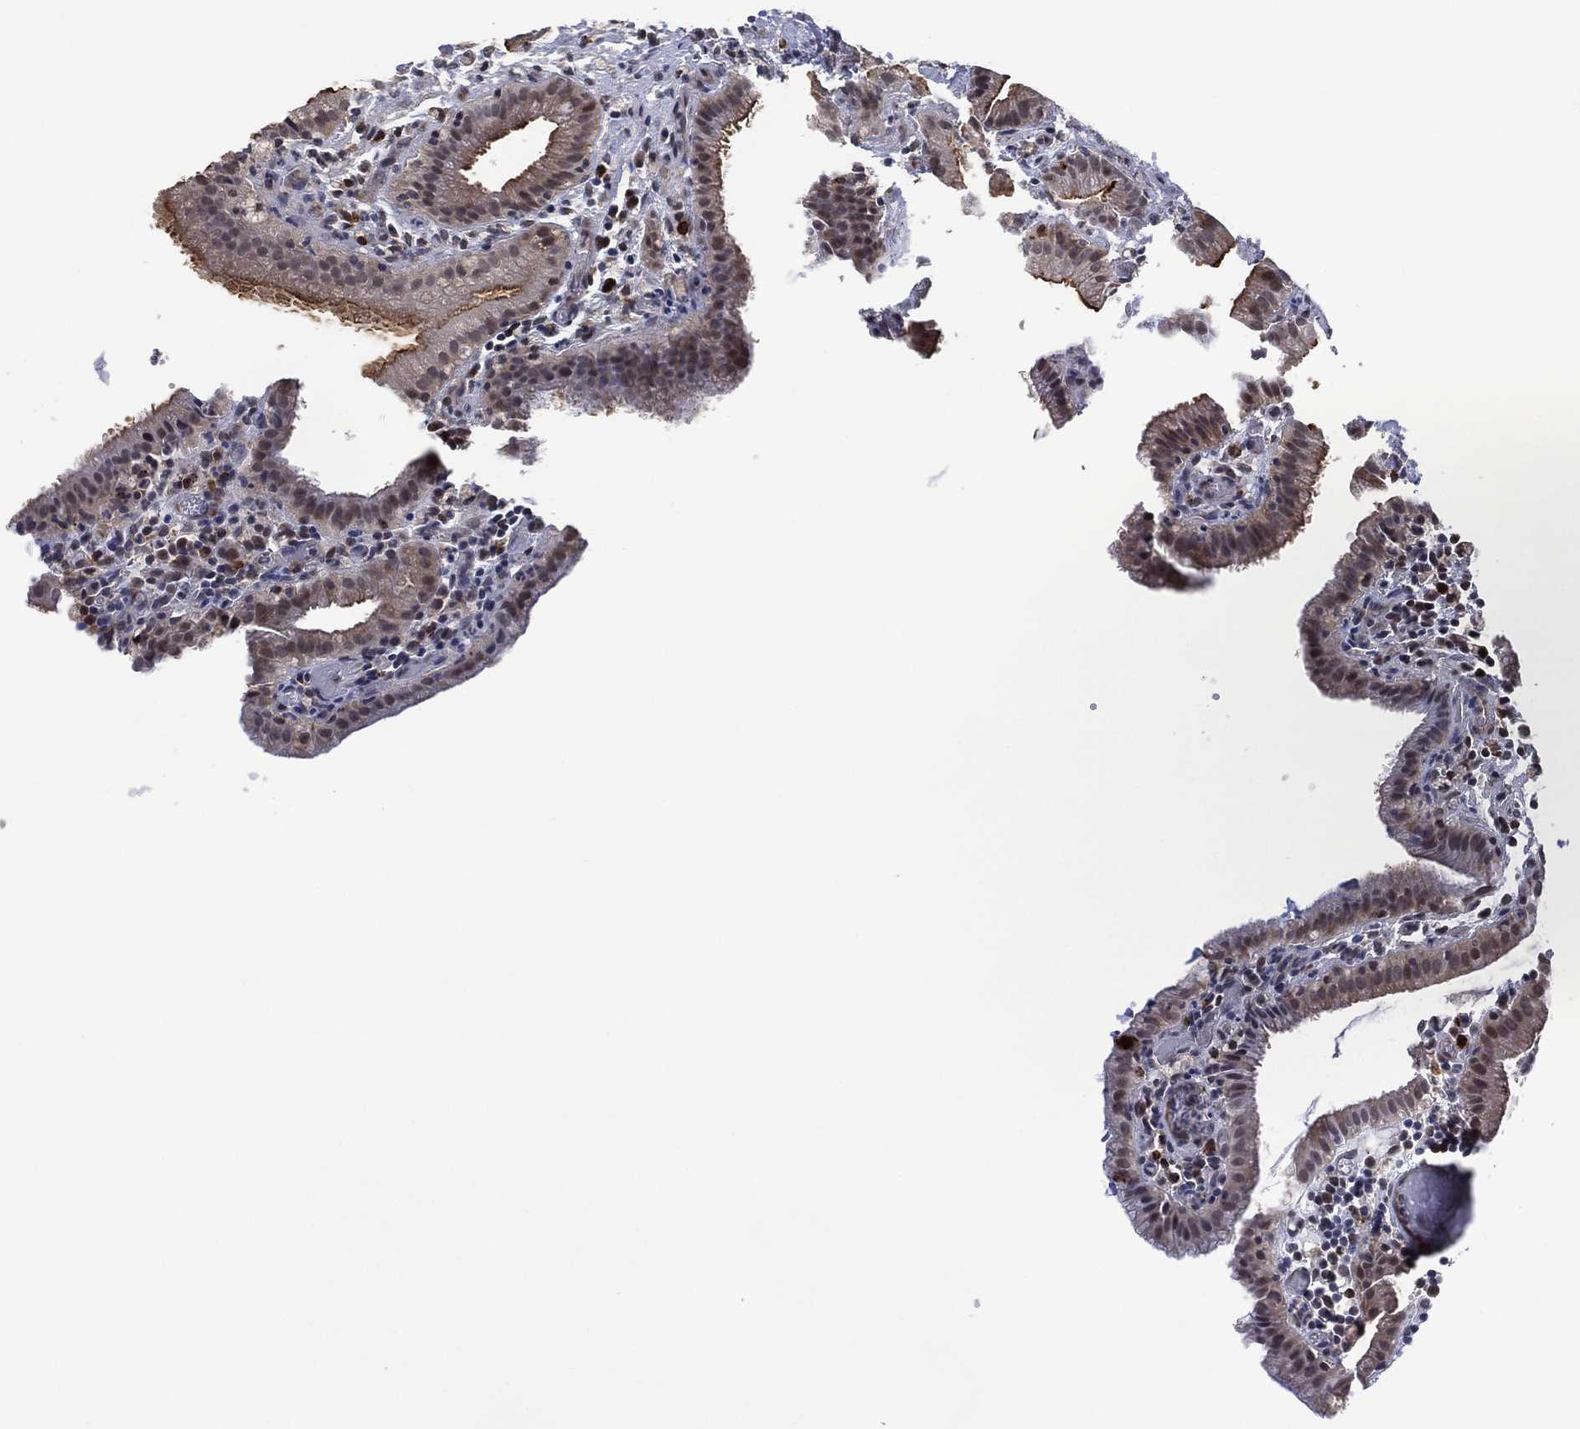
{"staining": {"intensity": "strong", "quantity": "25%-75%", "location": "cytoplasmic/membranous"}, "tissue": "gallbladder", "cell_type": "Glandular cells", "image_type": "normal", "snomed": [{"axis": "morphology", "description": "Normal tissue, NOS"}, {"axis": "topography", "description": "Gallbladder"}], "caption": "The immunohistochemical stain labels strong cytoplasmic/membranous expression in glandular cells of unremarkable gallbladder.", "gene": "DPP4", "patient": {"sex": "male", "age": 62}}